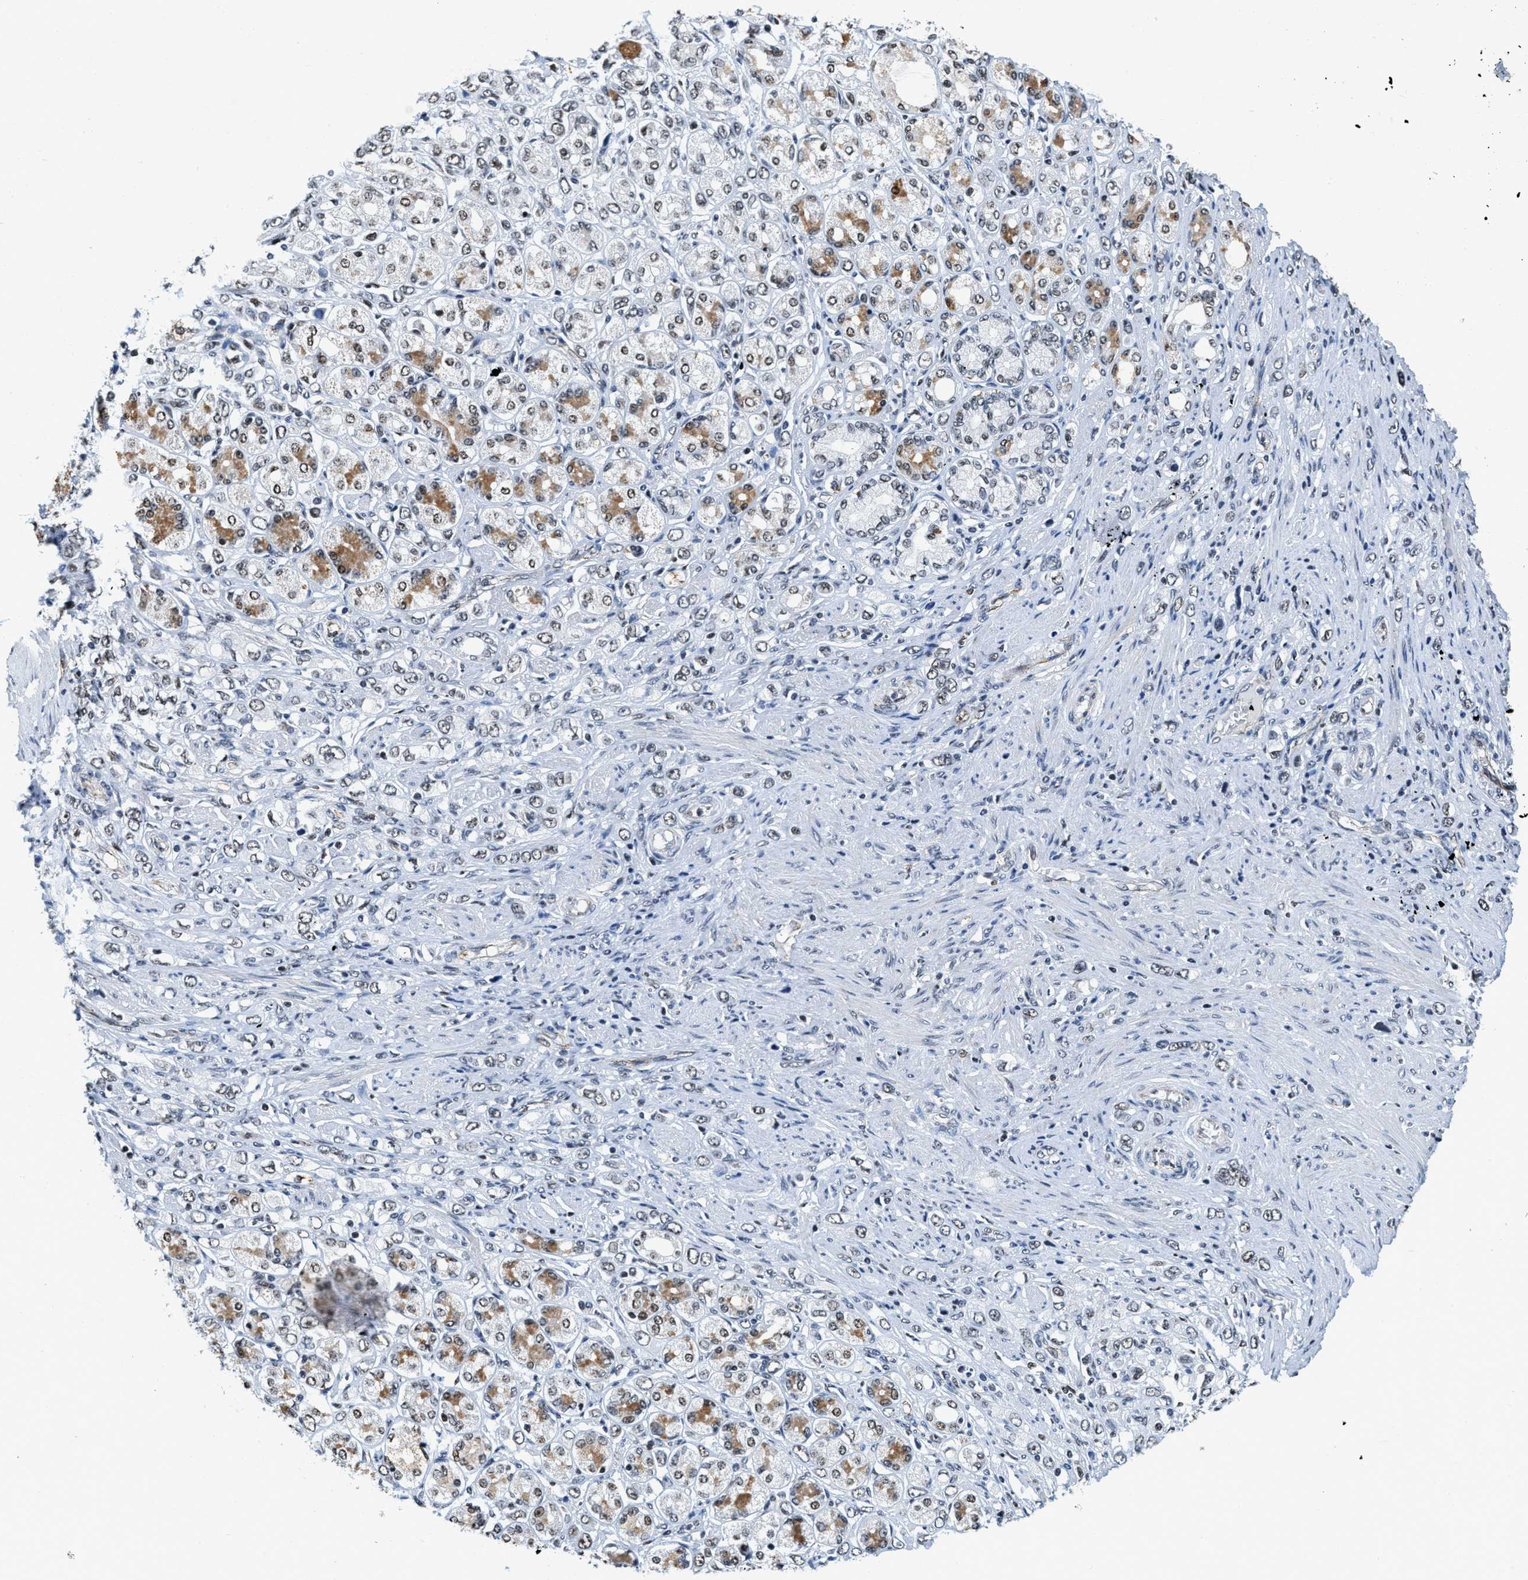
{"staining": {"intensity": "moderate", "quantity": "<25%", "location": "cytoplasmic/membranous,nuclear"}, "tissue": "stomach cancer", "cell_type": "Tumor cells", "image_type": "cancer", "snomed": [{"axis": "morphology", "description": "Adenocarcinoma, NOS"}, {"axis": "topography", "description": "Stomach"}], "caption": "The photomicrograph reveals staining of stomach adenocarcinoma, revealing moderate cytoplasmic/membranous and nuclear protein expression (brown color) within tumor cells.", "gene": "CCNE1", "patient": {"sex": "female", "age": 65}}